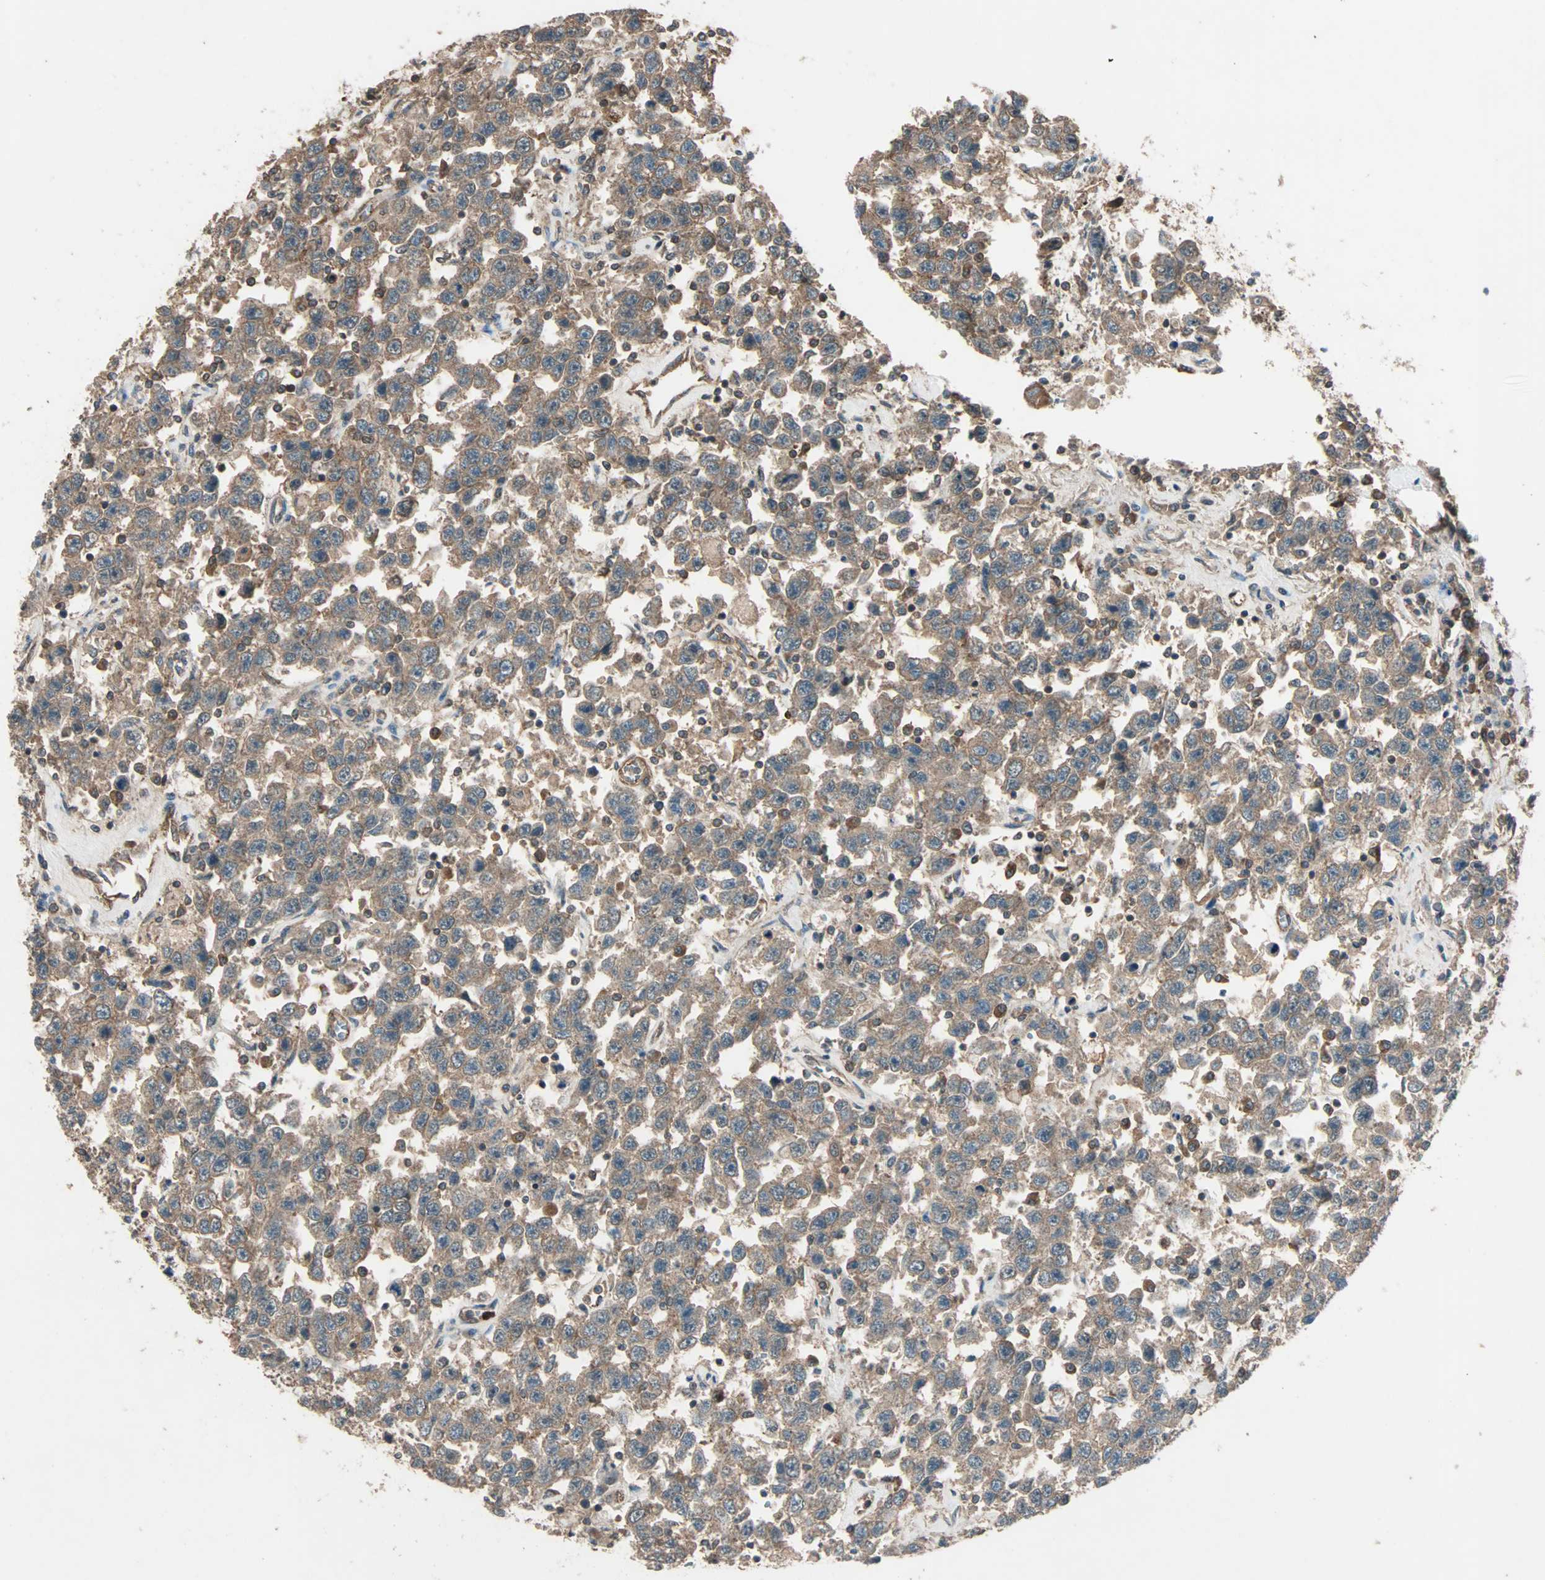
{"staining": {"intensity": "moderate", "quantity": ">75%", "location": "cytoplasmic/membranous"}, "tissue": "testis cancer", "cell_type": "Tumor cells", "image_type": "cancer", "snomed": [{"axis": "morphology", "description": "Seminoma, NOS"}, {"axis": "topography", "description": "Testis"}], "caption": "Immunohistochemistry of human testis cancer exhibits medium levels of moderate cytoplasmic/membranous positivity in about >75% of tumor cells.", "gene": "GCK", "patient": {"sex": "male", "age": 41}}